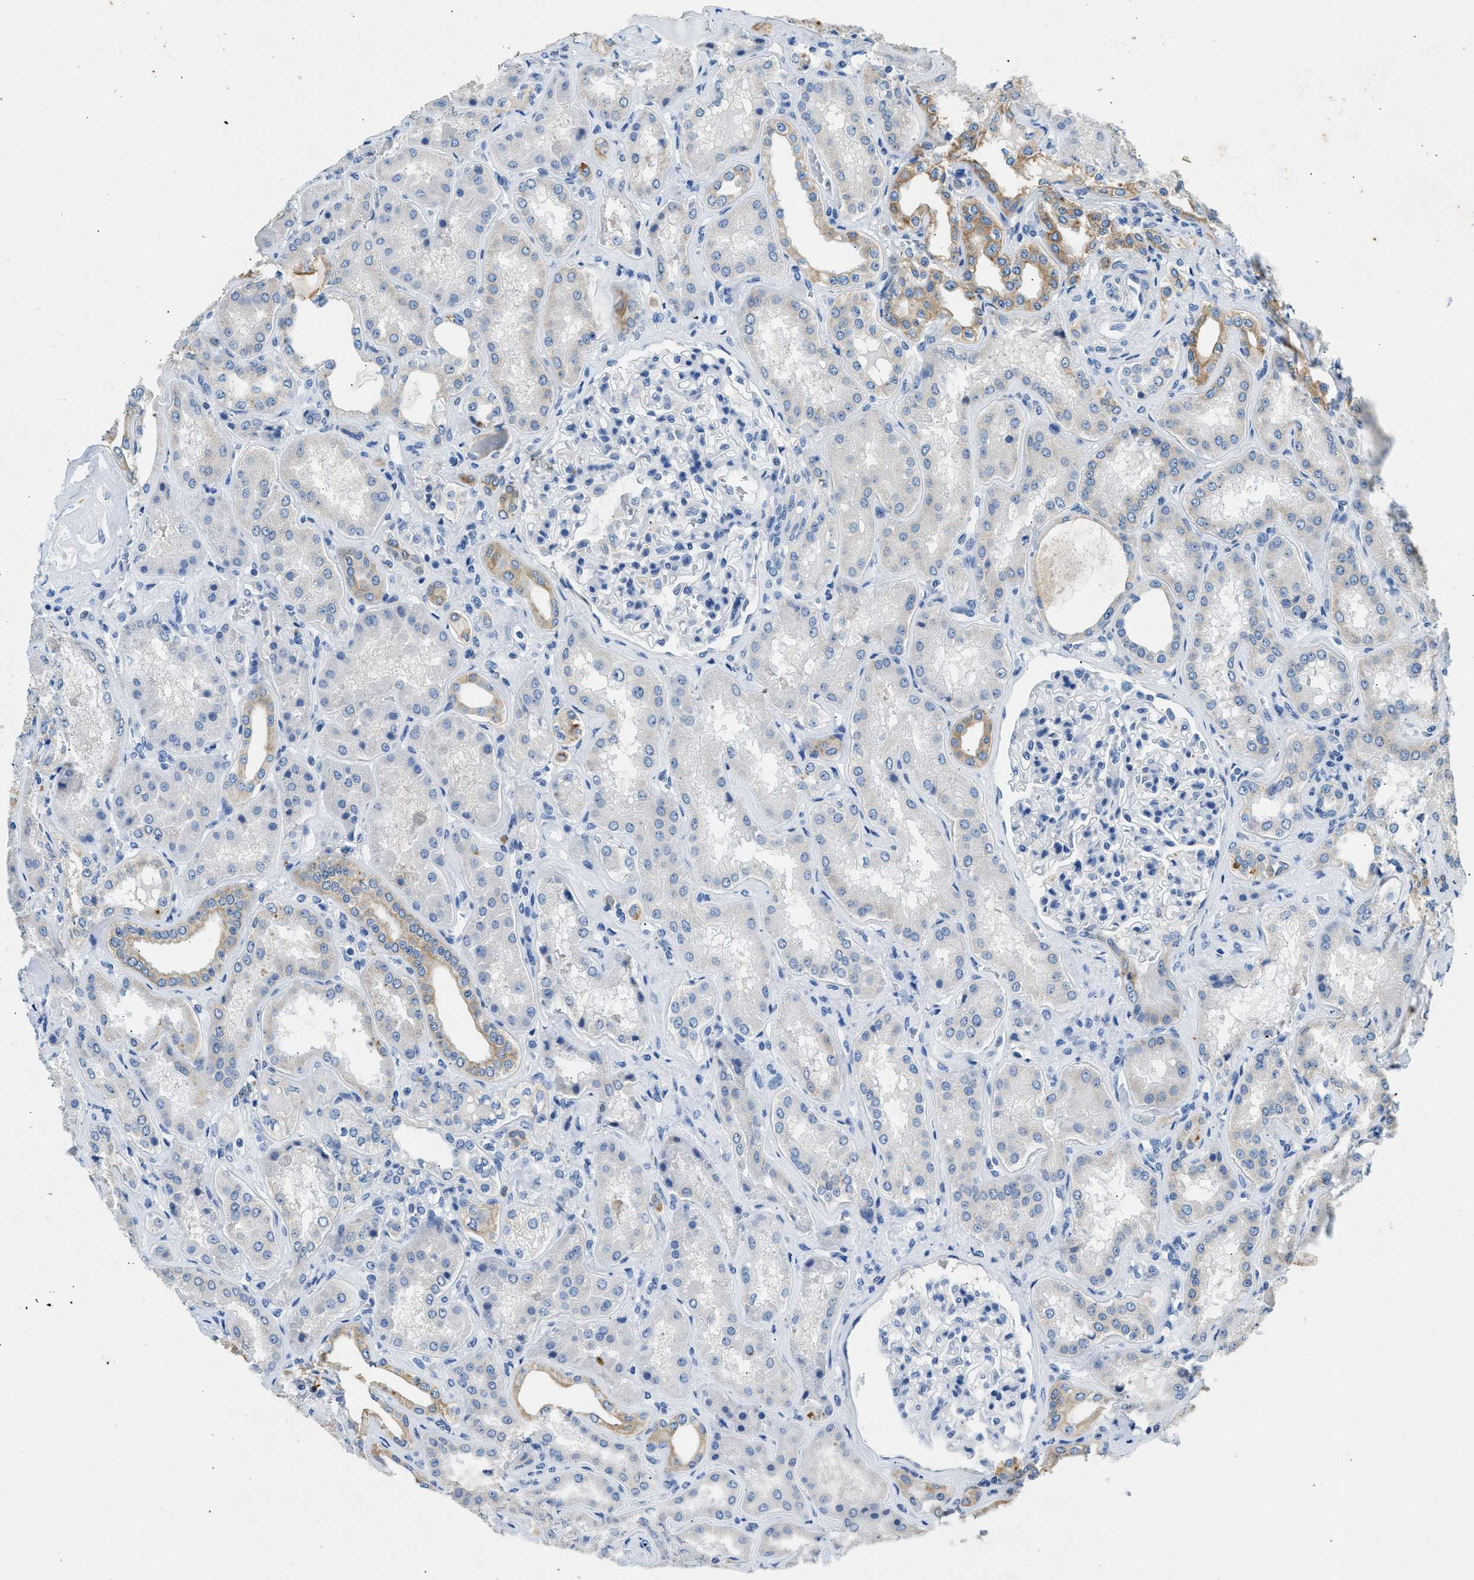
{"staining": {"intensity": "negative", "quantity": "none", "location": "none"}, "tissue": "kidney", "cell_type": "Cells in glomeruli", "image_type": "normal", "snomed": [{"axis": "morphology", "description": "Normal tissue, NOS"}, {"axis": "topography", "description": "Kidney"}], "caption": "High magnification brightfield microscopy of benign kidney stained with DAB (3,3'-diaminobenzidine) (brown) and counterstained with hematoxylin (blue): cells in glomeruli show no significant staining. (DAB immunohistochemistry, high magnification).", "gene": "CFAP20", "patient": {"sex": "female", "age": 56}}